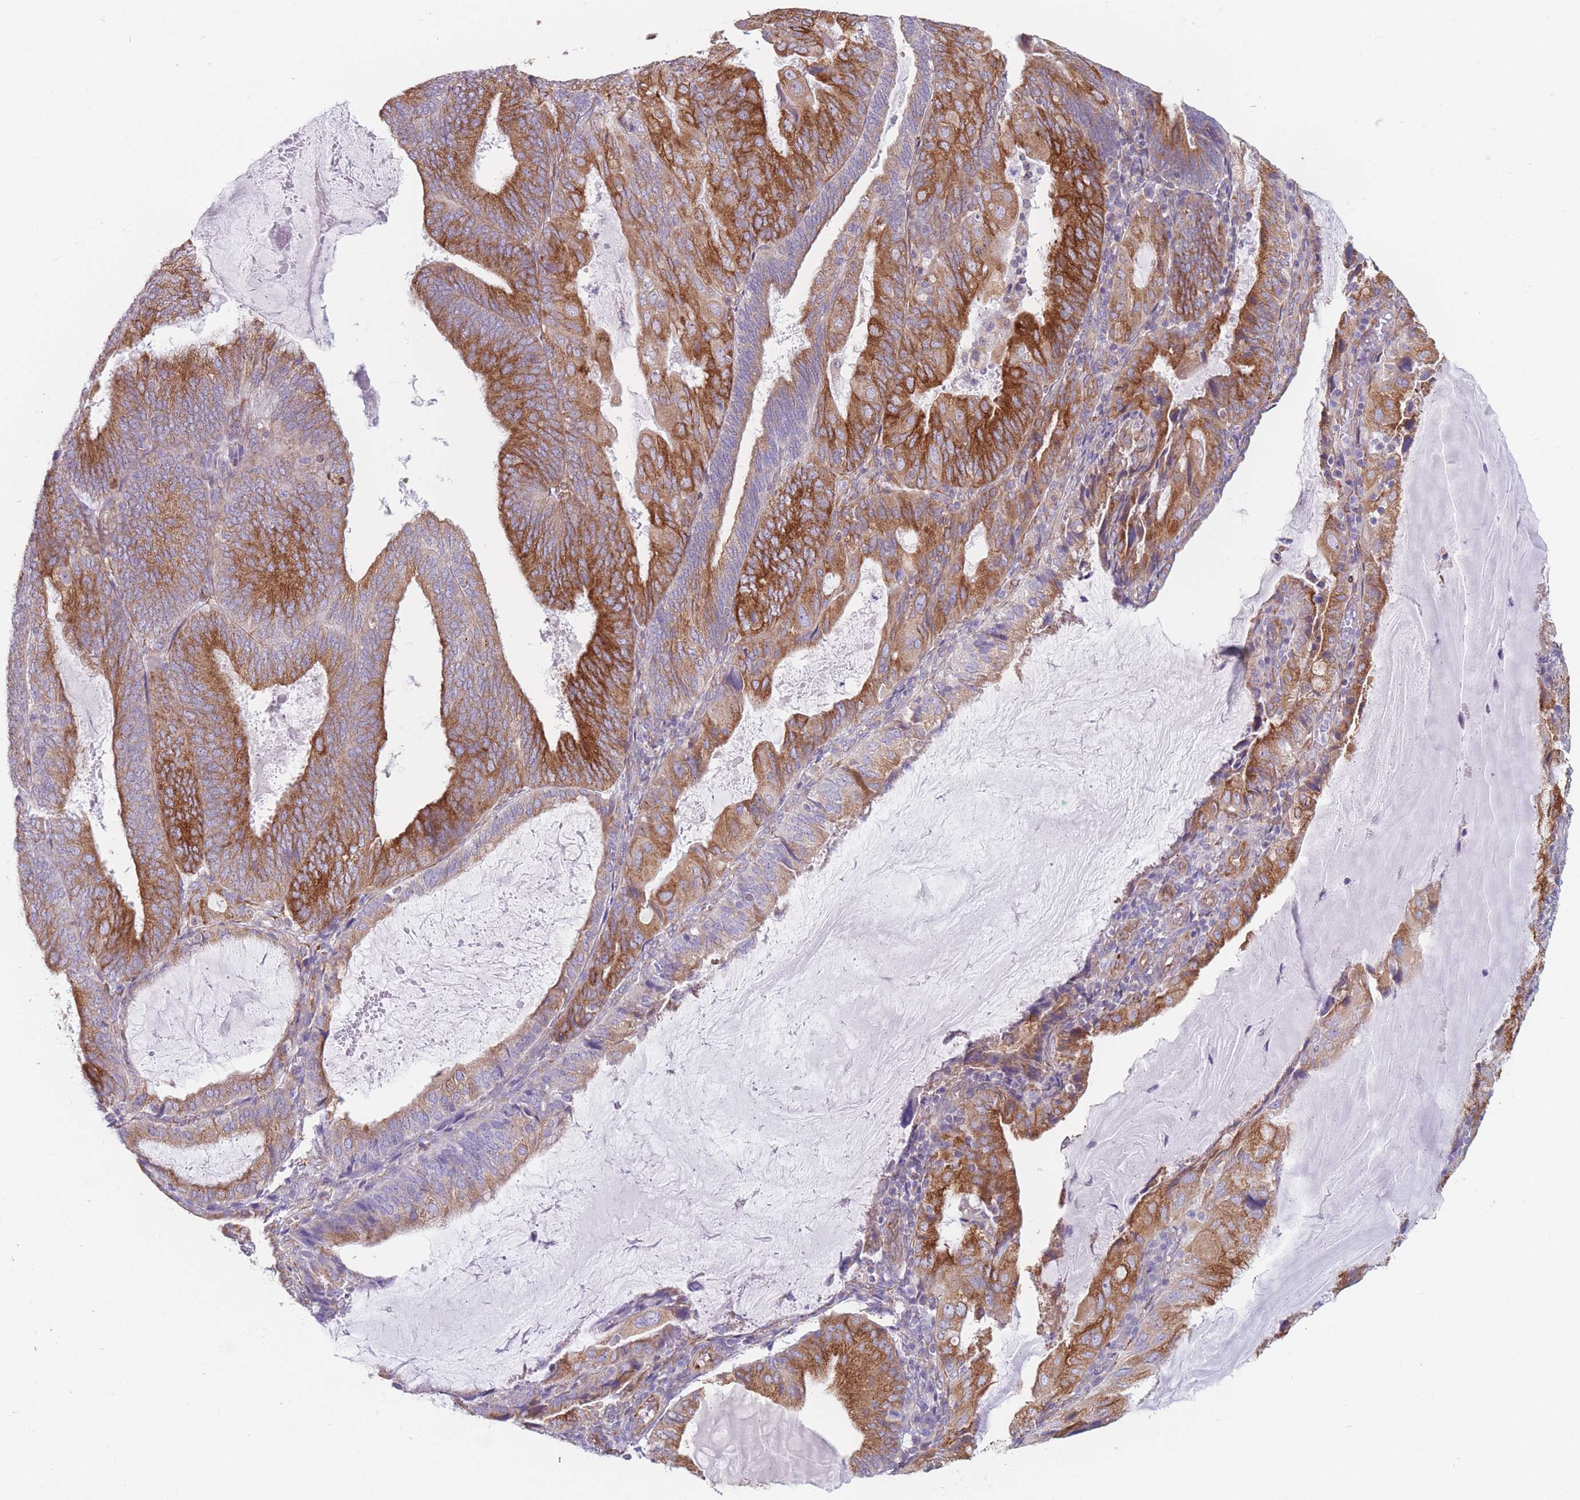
{"staining": {"intensity": "strong", "quantity": "25%-75%", "location": "cytoplasmic/membranous"}, "tissue": "endometrial cancer", "cell_type": "Tumor cells", "image_type": "cancer", "snomed": [{"axis": "morphology", "description": "Adenocarcinoma, NOS"}, {"axis": "topography", "description": "Endometrium"}], "caption": "Immunohistochemistry (DAB (3,3'-diaminobenzidine)) staining of endometrial cancer shows strong cytoplasmic/membranous protein staining in approximately 25%-75% of tumor cells.", "gene": "AK9", "patient": {"sex": "female", "age": 81}}